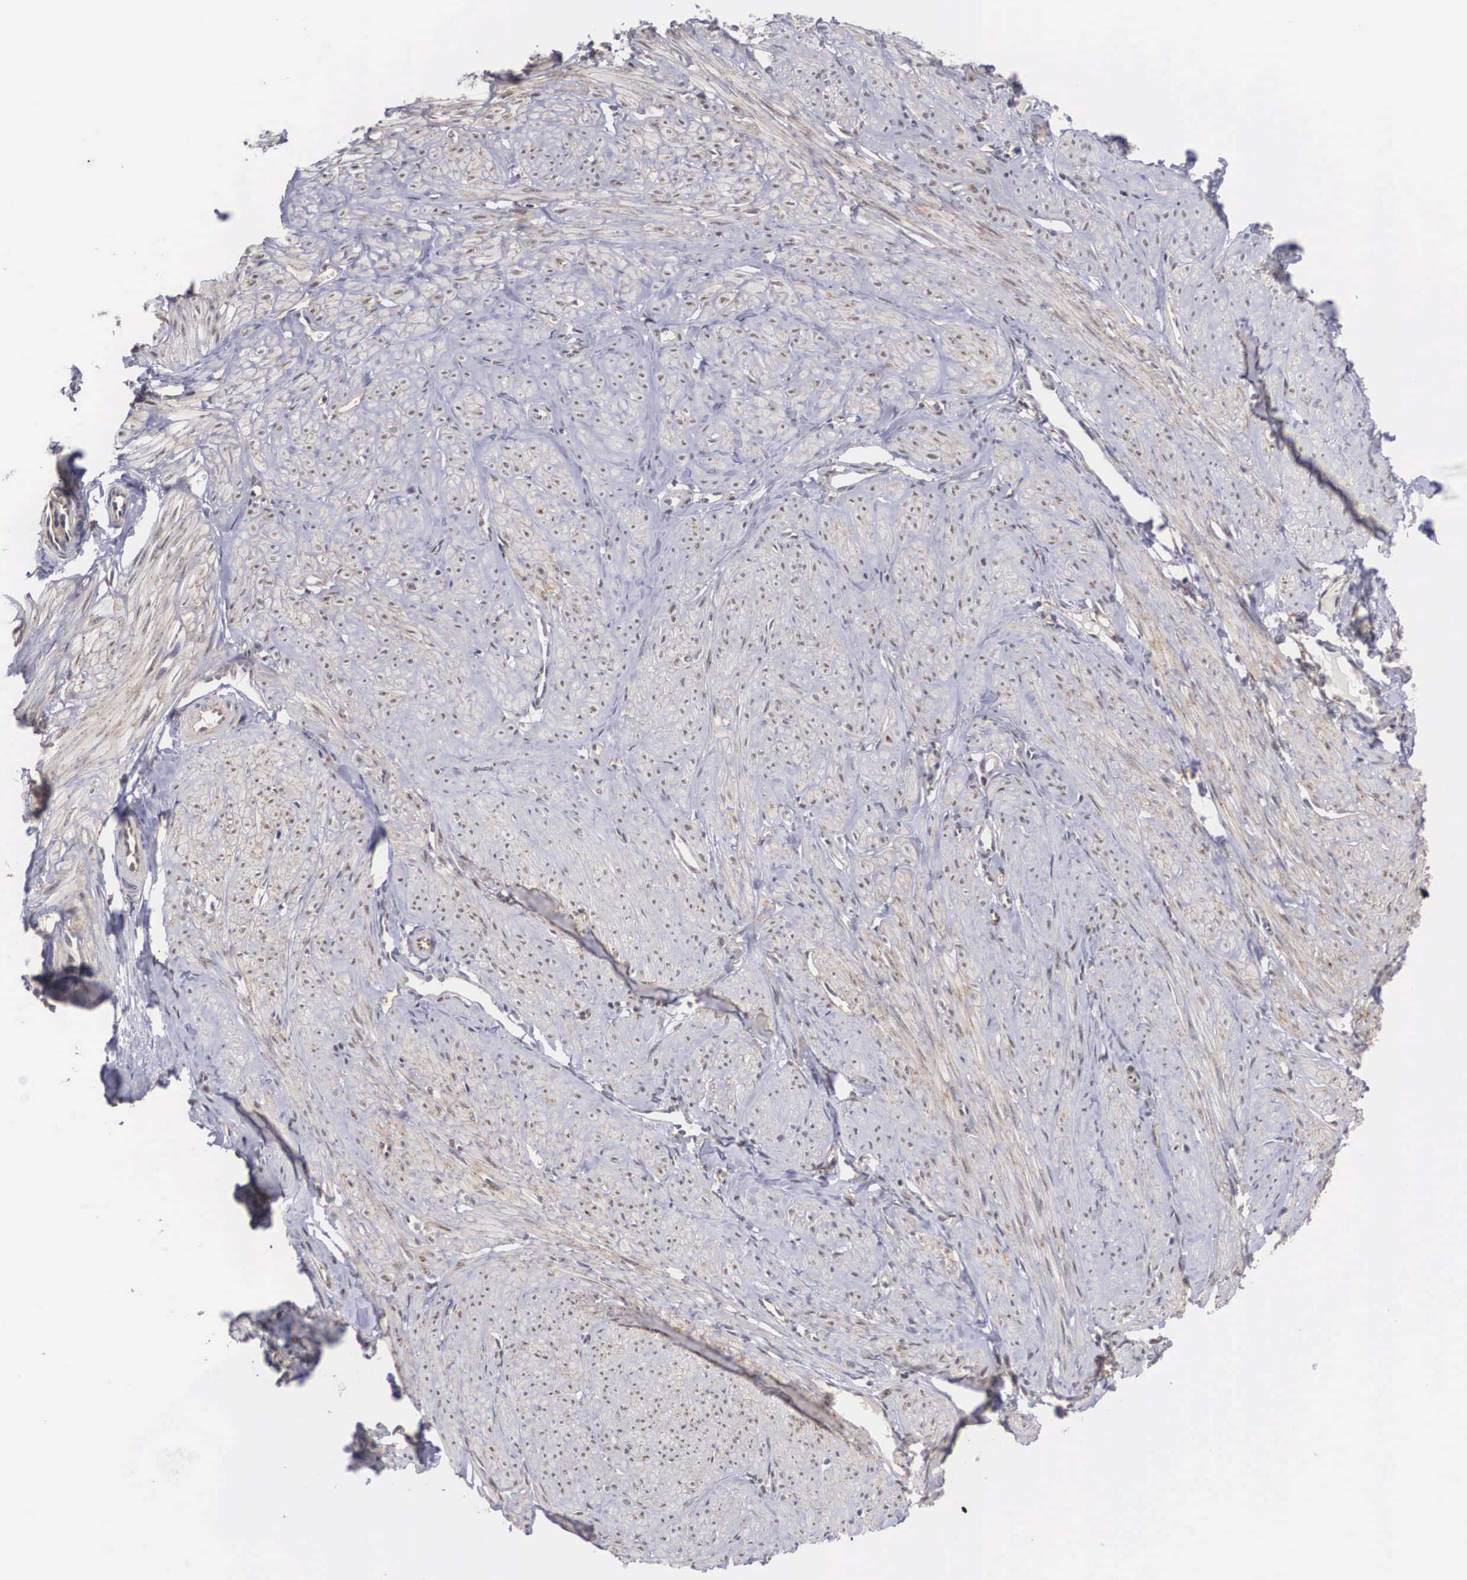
{"staining": {"intensity": "weak", "quantity": ">75%", "location": "nuclear"}, "tissue": "smooth muscle", "cell_type": "Smooth muscle cells", "image_type": "normal", "snomed": [{"axis": "morphology", "description": "Normal tissue, NOS"}, {"axis": "topography", "description": "Uterus"}], "caption": "Immunohistochemistry histopathology image of normal smooth muscle: smooth muscle stained using immunohistochemistry reveals low levels of weak protein expression localized specifically in the nuclear of smooth muscle cells, appearing as a nuclear brown color.", "gene": "NR4A2", "patient": {"sex": "female", "age": 45}}